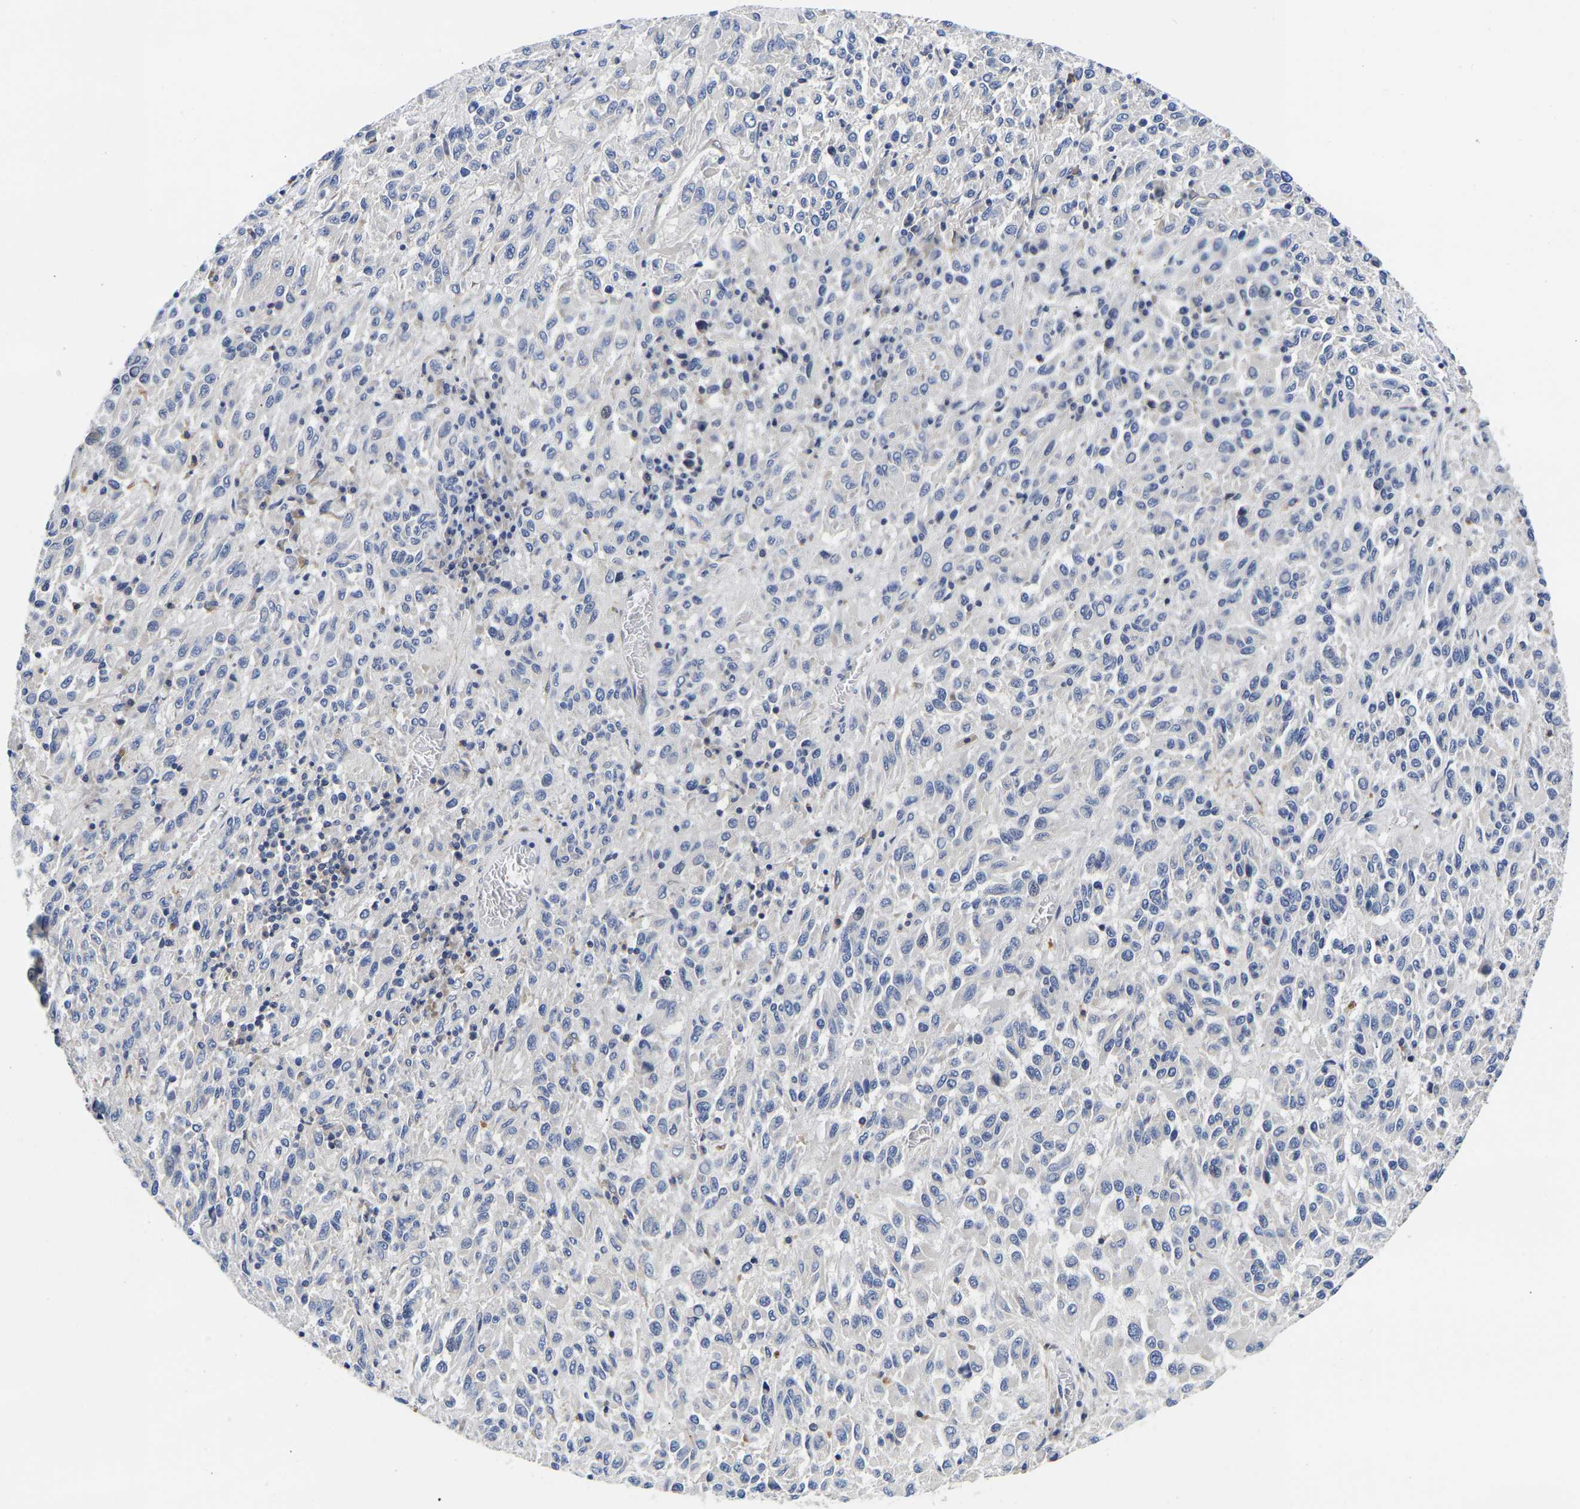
{"staining": {"intensity": "negative", "quantity": "none", "location": "none"}, "tissue": "melanoma", "cell_type": "Tumor cells", "image_type": "cancer", "snomed": [{"axis": "morphology", "description": "Malignant melanoma, Metastatic site"}, {"axis": "topography", "description": "Lung"}], "caption": "The image exhibits no significant expression in tumor cells of malignant melanoma (metastatic site).", "gene": "CCDC6", "patient": {"sex": "male", "age": 64}}